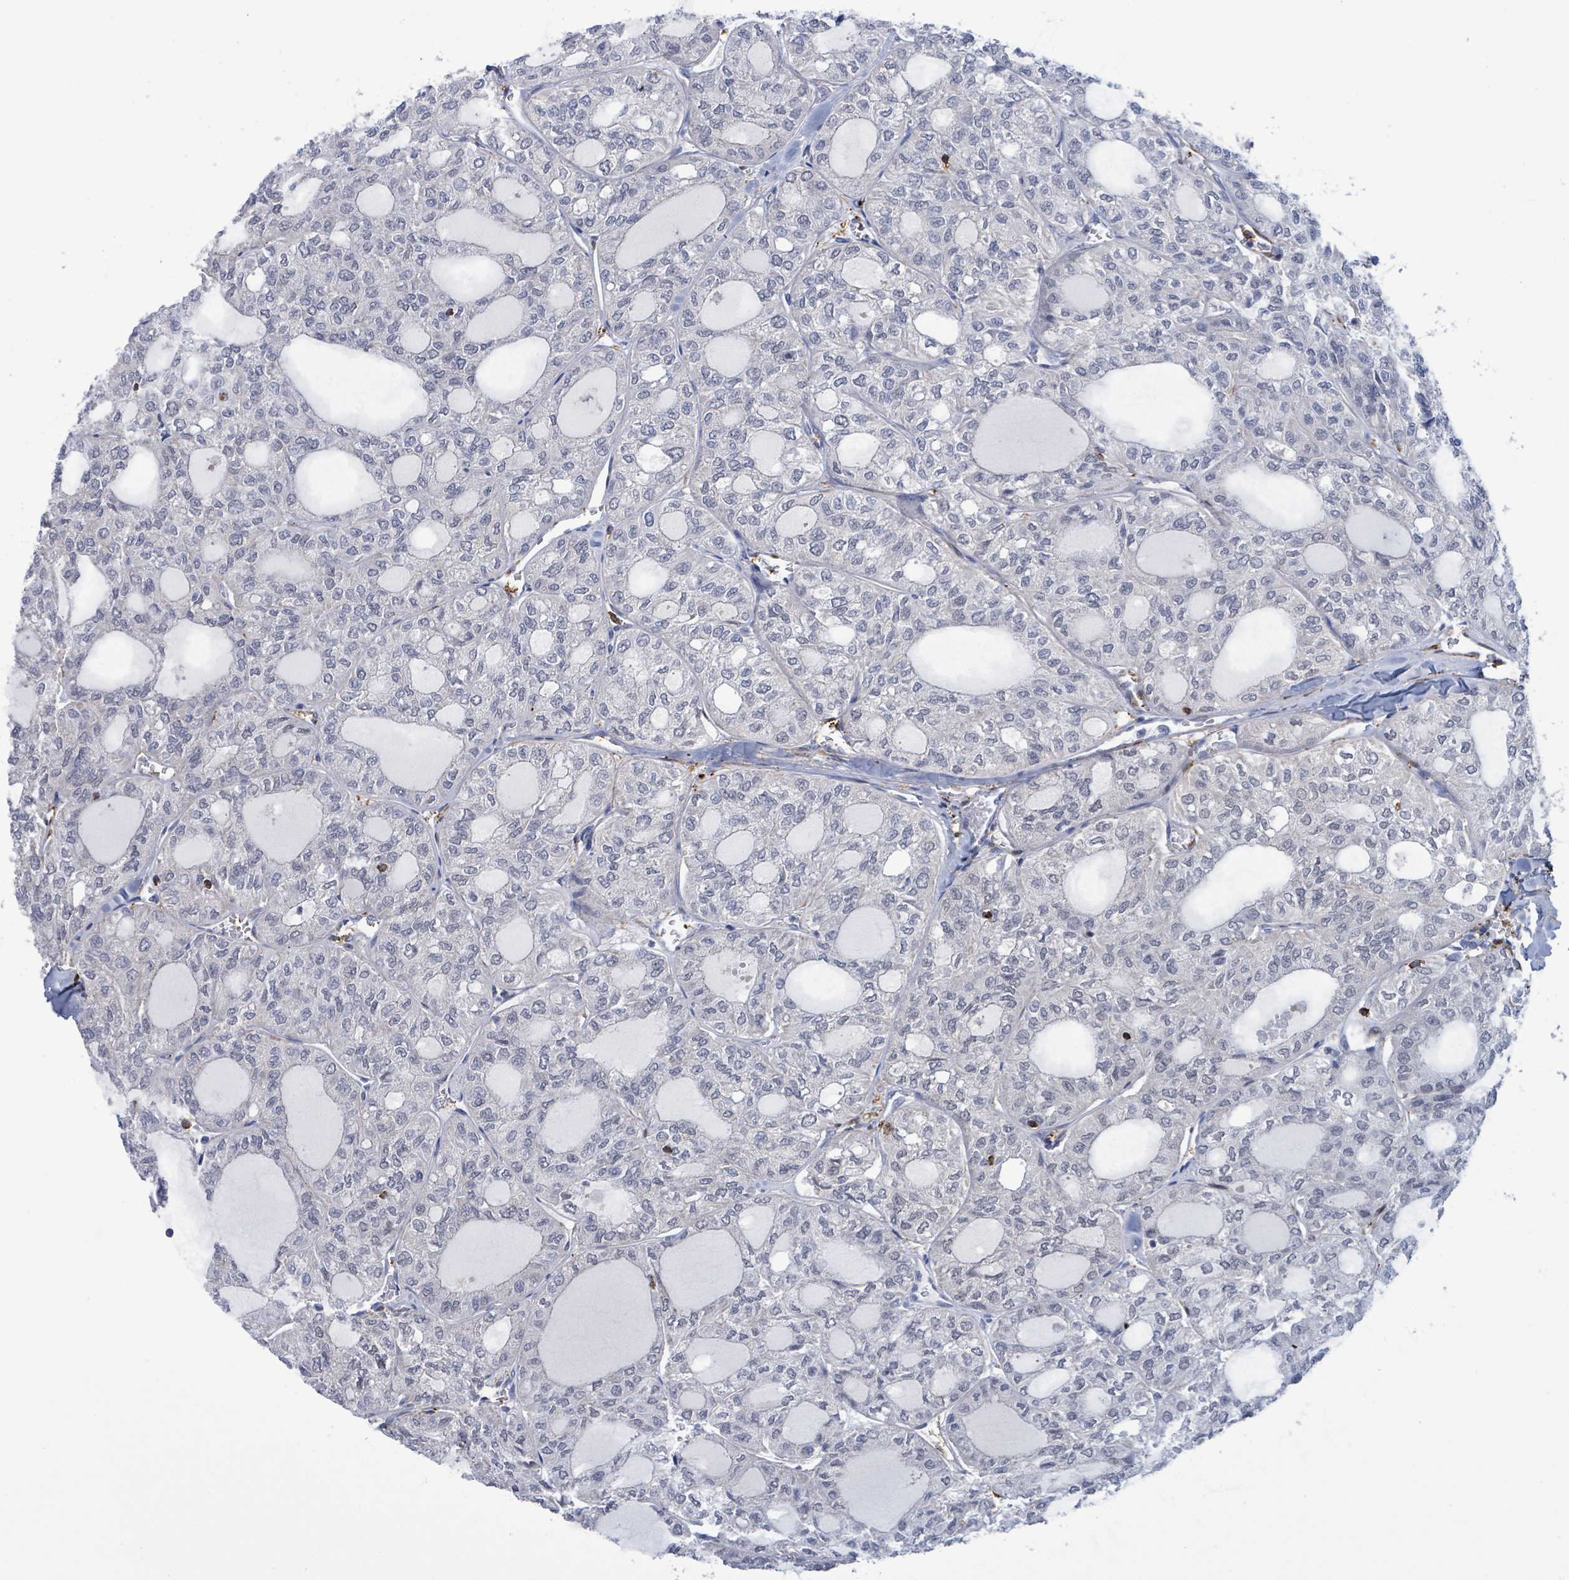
{"staining": {"intensity": "negative", "quantity": "none", "location": "none"}, "tissue": "thyroid cancer", "cell_type": "Tumor cells", "image_type": "cancer", "snomed": [{"axis": "morphology", "description": "Follicular adenoma carcinoma, NOS"}, {"axis": "topography", "description": "Thyroid gland"}], "caption": "Human follicular adenoma carcinoma (thyroid) stained for a protein using immunohistochemistry exhibits no positivity in tumor cells.", "gene": "PRKRIP1", "patient": {"sex": "male", "age": 75}}